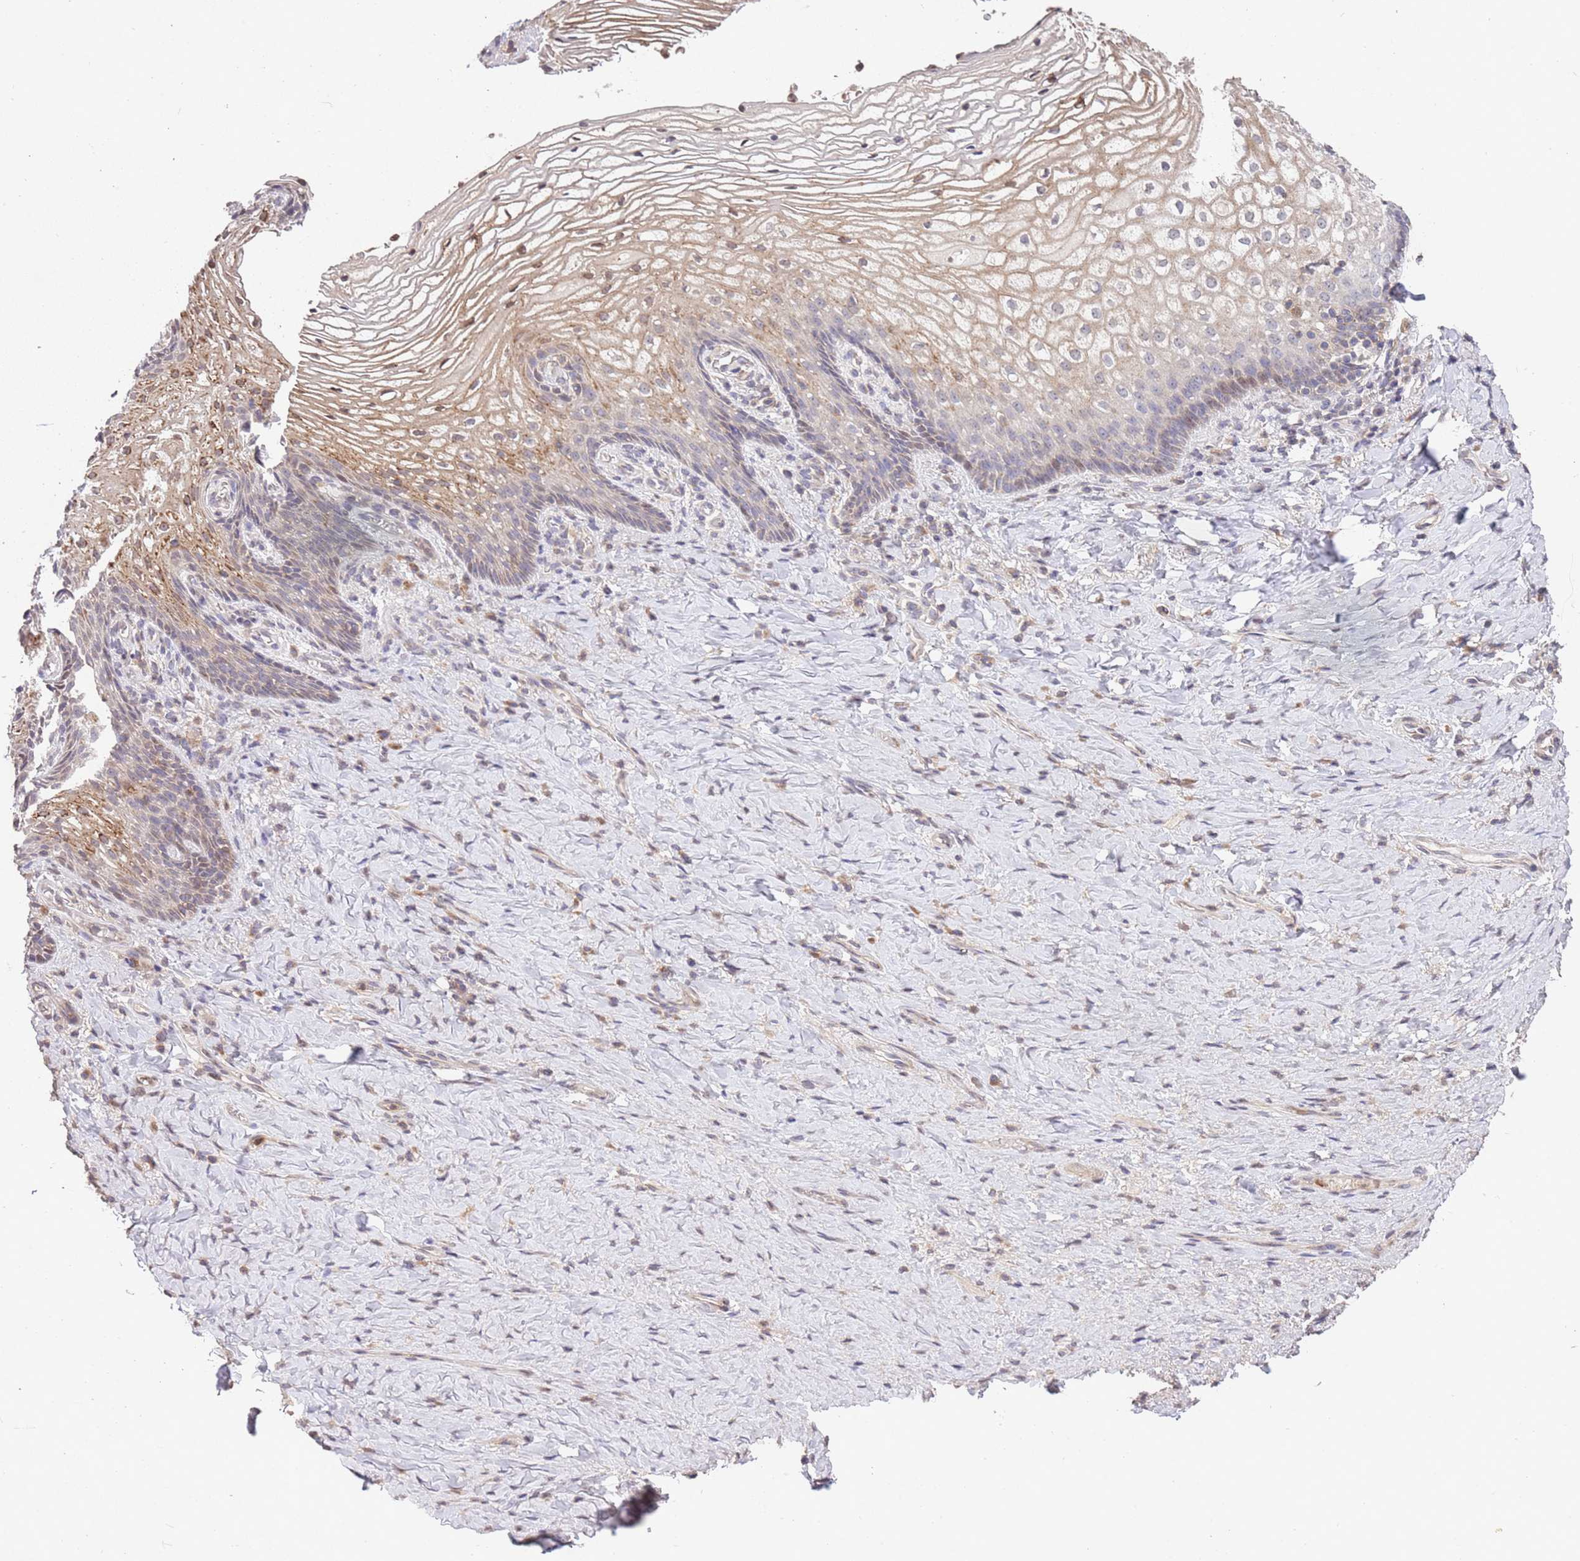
{"staining": {"intensity": "weak", "quantity": "25%-75%", "location": "cytoplasmic/membranous,nuclear"}, "tissue": "vagina", "cell_type": "Squamous epithelial cells", "image_type": "normal", "snomed": [{"axis": "morphology", "description": "Normal tissue, NOS"}, {"axis": "topography", "description": "Vagina"}], "caption": "Immunohistochemistry staining of normal vagina, which demonstrates low levels of weak cytoplasmic/membranous,nuclear staining in about 25%-75% of squamous epithelial cells indicating weak cytoplasmic/membranous,nuclear protein expression. The staining was performed using DAB (3,3'-diaminobenzidine) (brown) for protein detection and nuclei were counterstained in hematoxylin (blue).", "gene": "SLC16A4", "patient": {"sex": "female", "age": 60}}